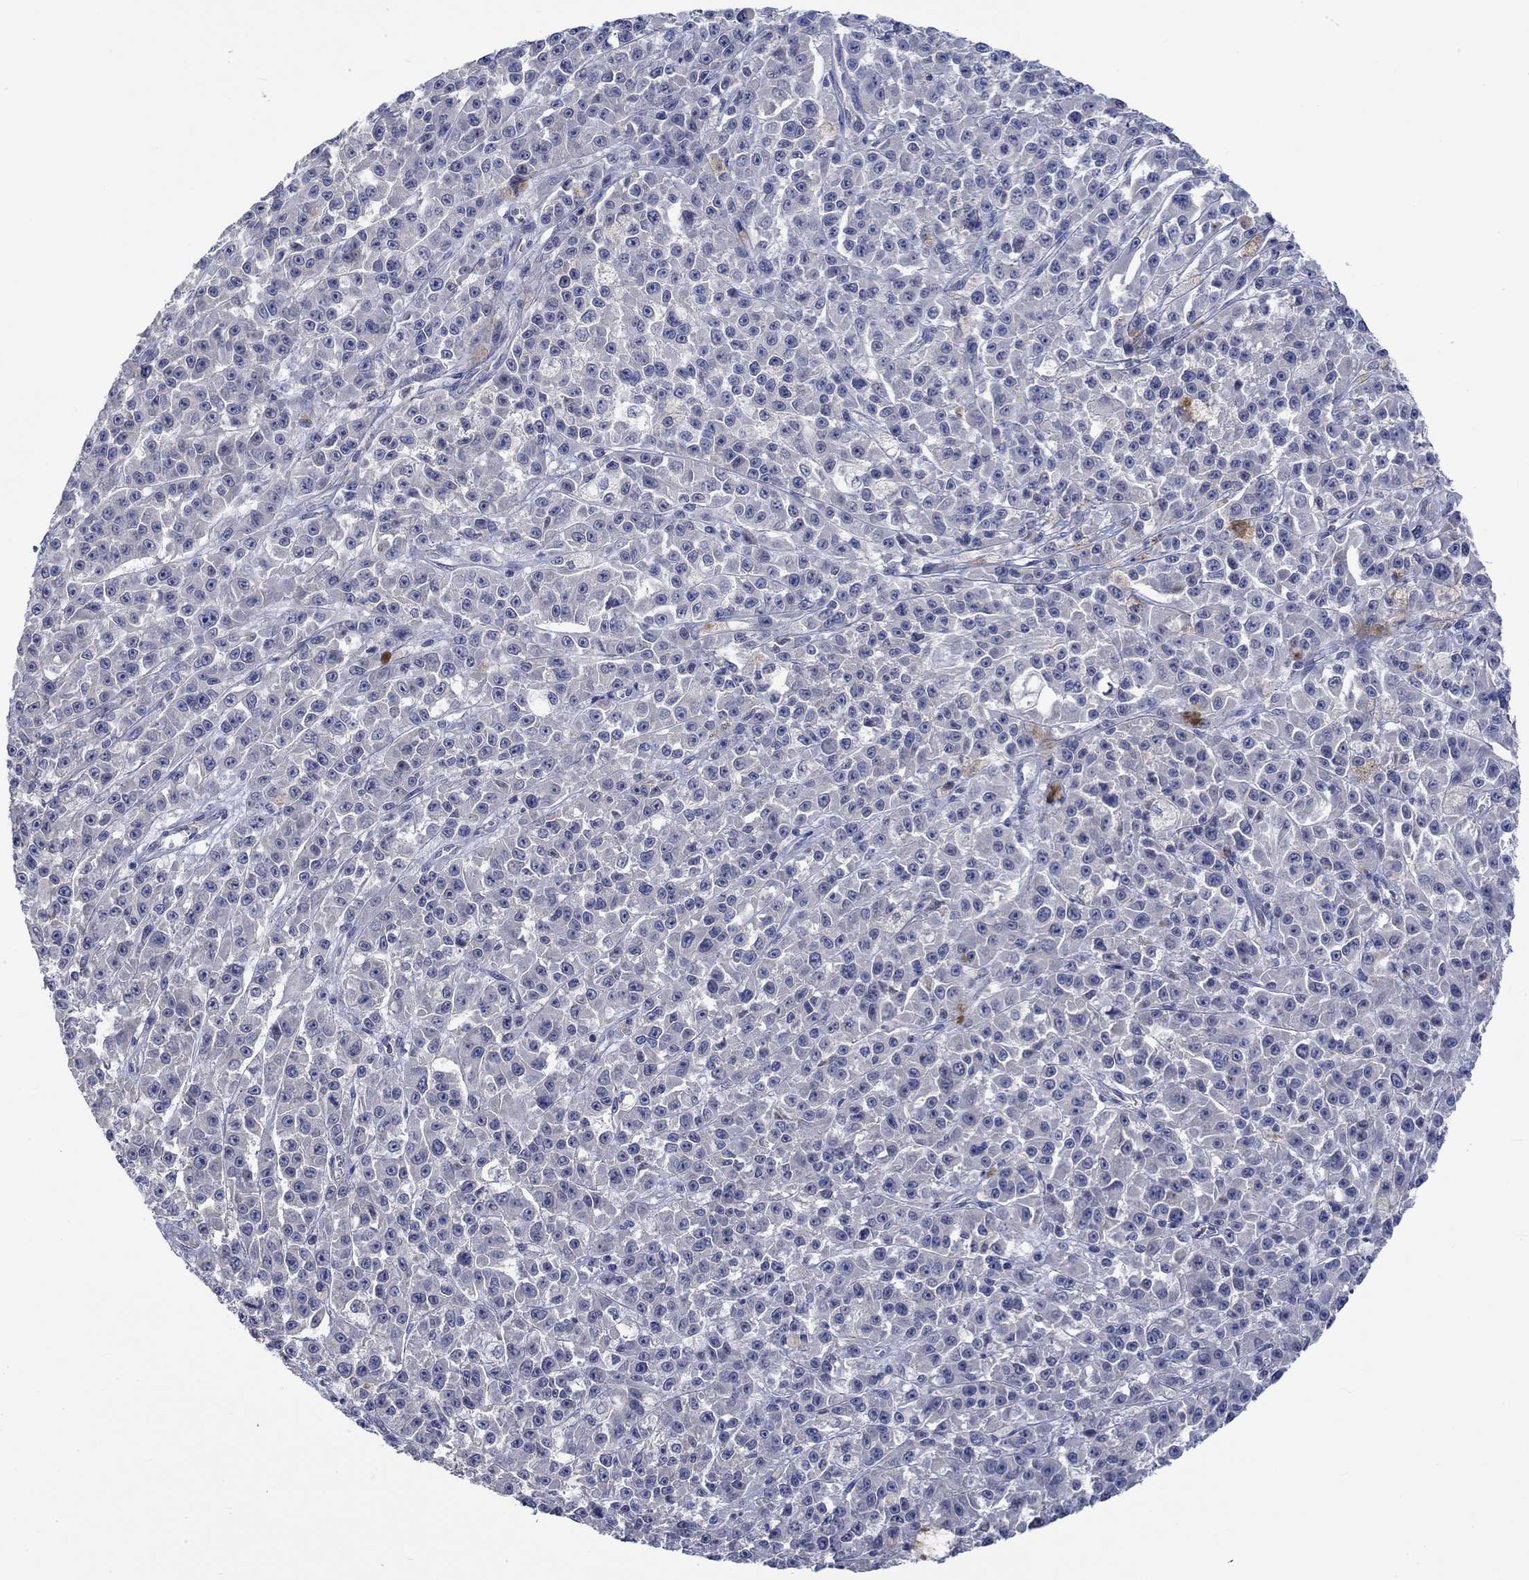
{"staining": {"intensity": "negative", "quantity": "none", "location": "none"}, "tissue": "melanoma", "cell_type": "Tumor cells", "image_type": "cancer", "snomed": [{"axis": "morphology", "description": "Malignant melanoma, NOS"}, {"axis": "topography", "description": "Skin"}], "caption": "Human malignant melanoma stained for a protein using IHC shows no staining in tumor cells.", "gene": "AGRP", "patient": {"sex": "female", "age": 58}}